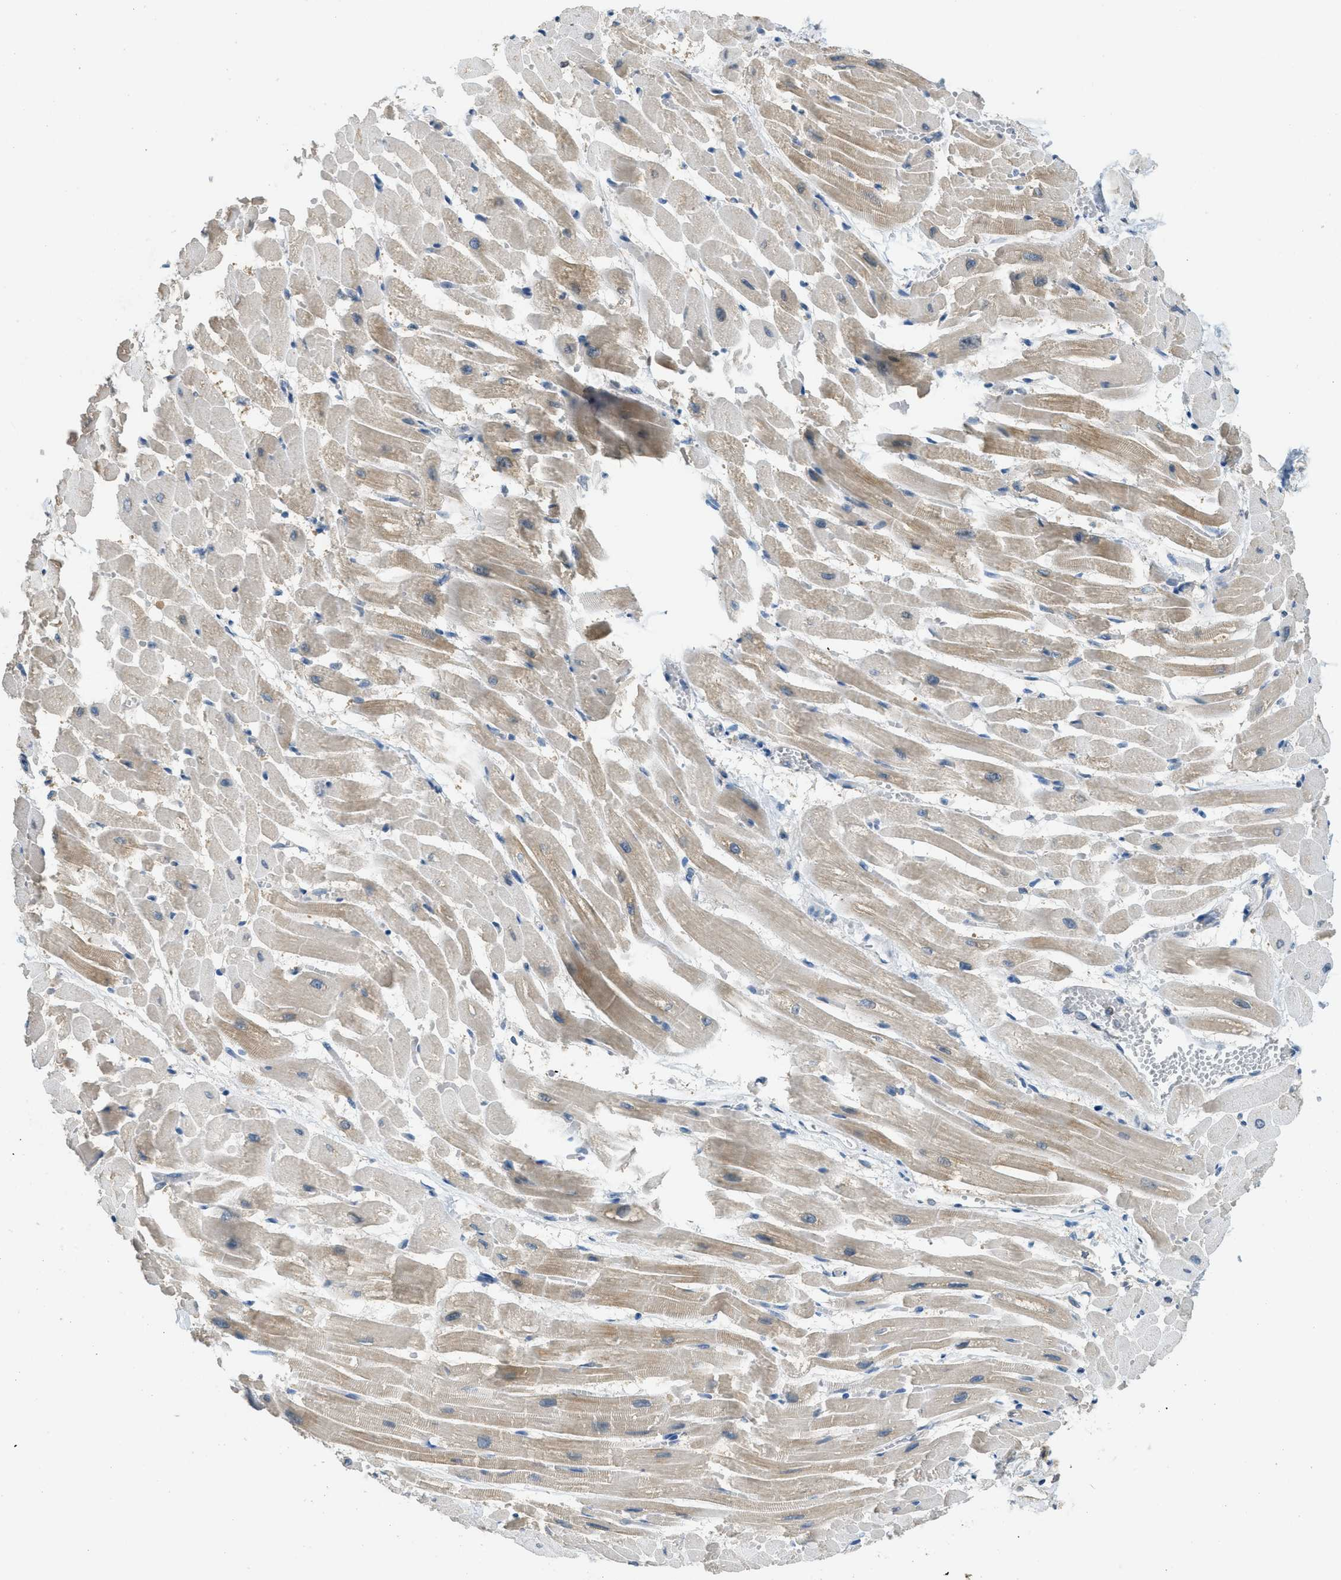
{"staining": {"intensity": "moderate", "quantity": "<25%", "location": "cytoplasmic/membranous"}, "tissue": "heart muscle", "cell_type": "Cardiomyocytes", "image_type": "normal", "snomed": [{"axis": "morphology", "description": "Normal tissue, NOS"}, {"axis": "topography", "description": "Heart"}], "caption": "The histopathology image reveals immunohistochemical staining of unremarkable heart muscle. There is moderate cytoplasmic/membranous expression is appreciated in approximately <25% of cardiomyocytes.", "gene": "MIS18A", "patient": {"sex": "male", "age": 45}}